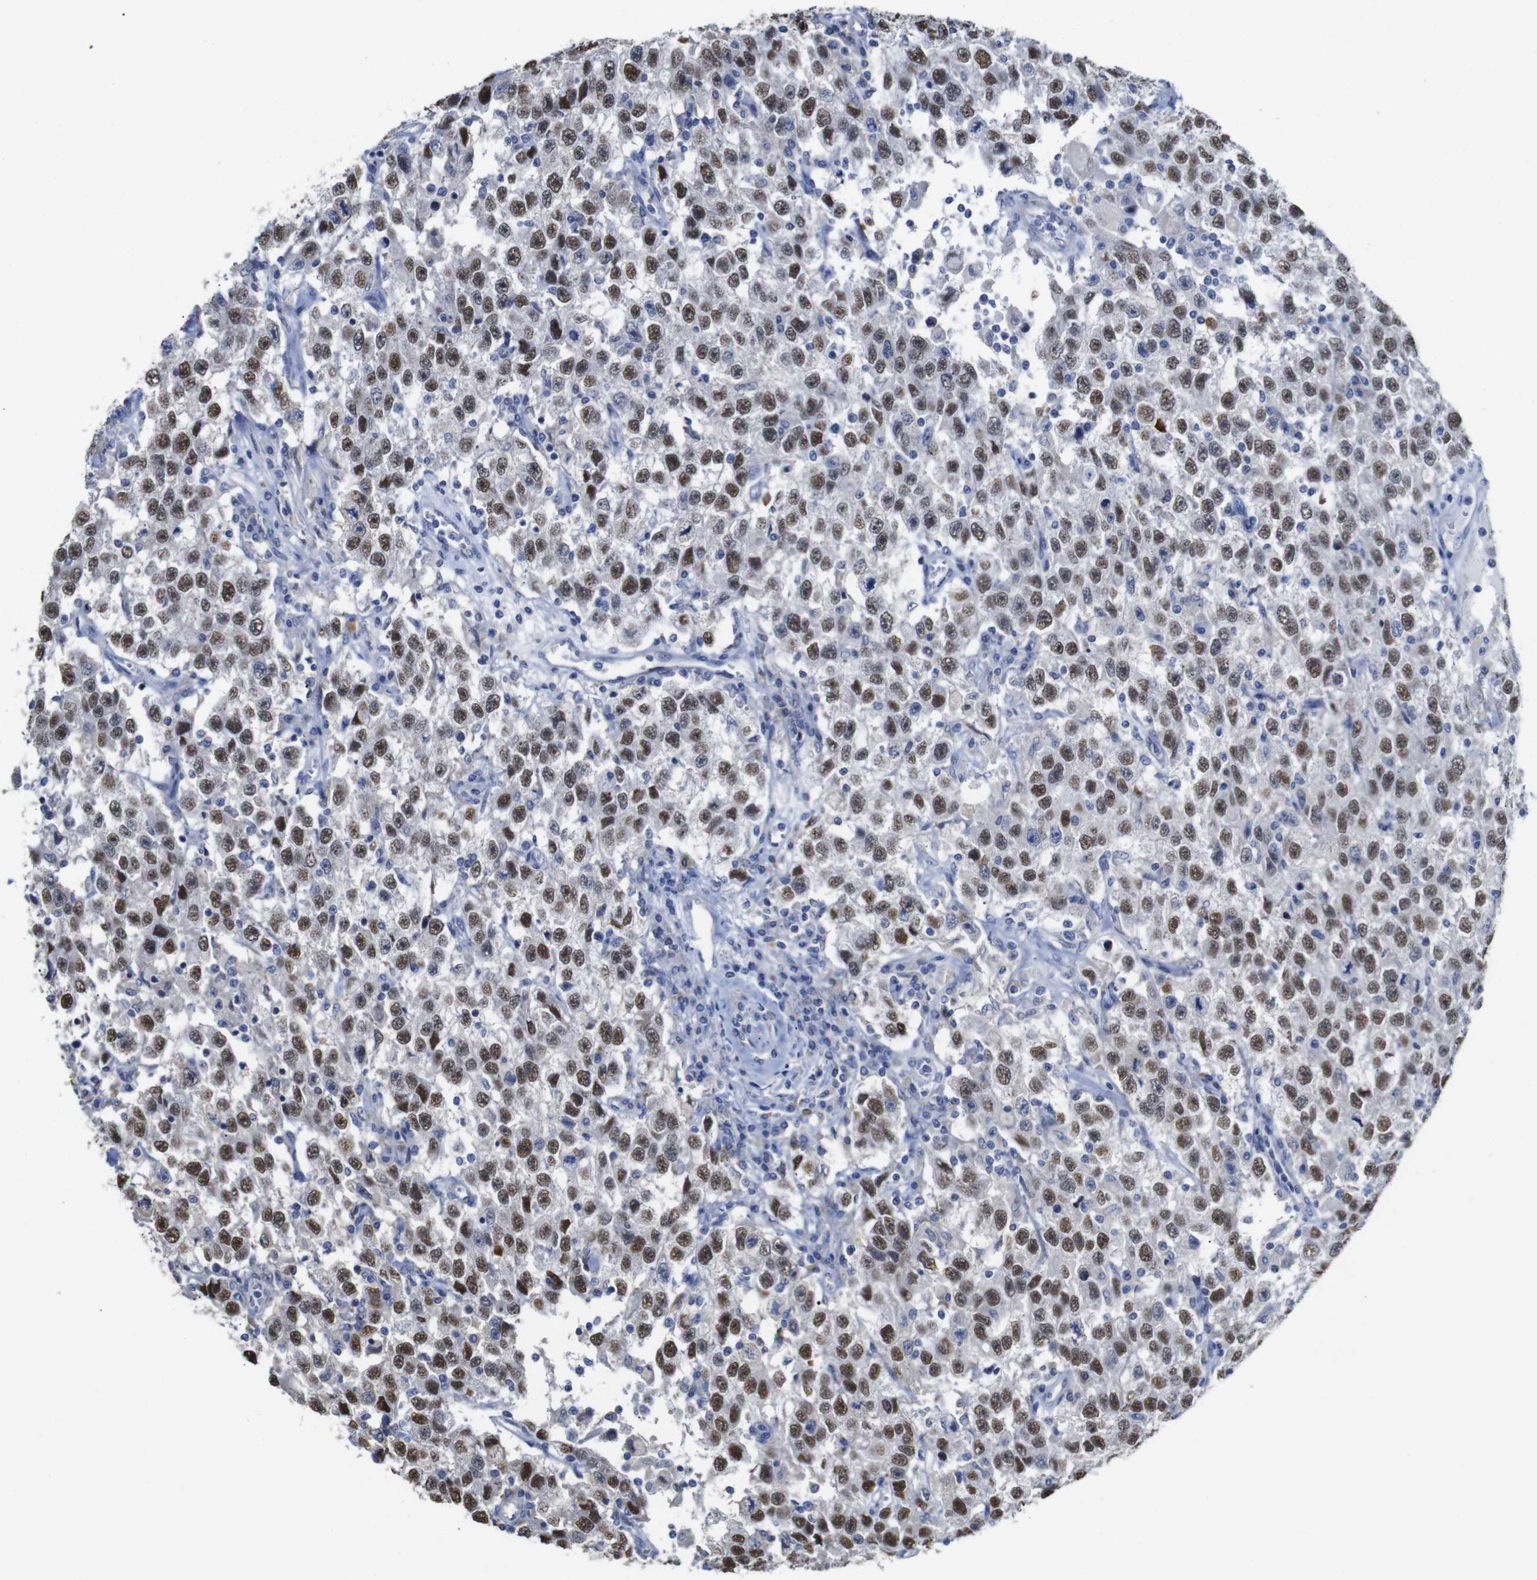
{"staining": {"intensity": "strong", "quantity": ">75%", "location": "nuclear"}, "tissue": "testis cancer", "cell_type": "Tumor cells", "image_type": "cancer", "snomed": [{"axis": "morphology", "description": "Seminoma, NOS"}, {"axis": "topography", "description": "Testis"}], "caption": "An image of seminoma (testis) stained for a protein exhibits strong nuclear brown staining in tumor cells.", "gene": "TCEAL9", "patient": {"sex": "male", "age": 41}}